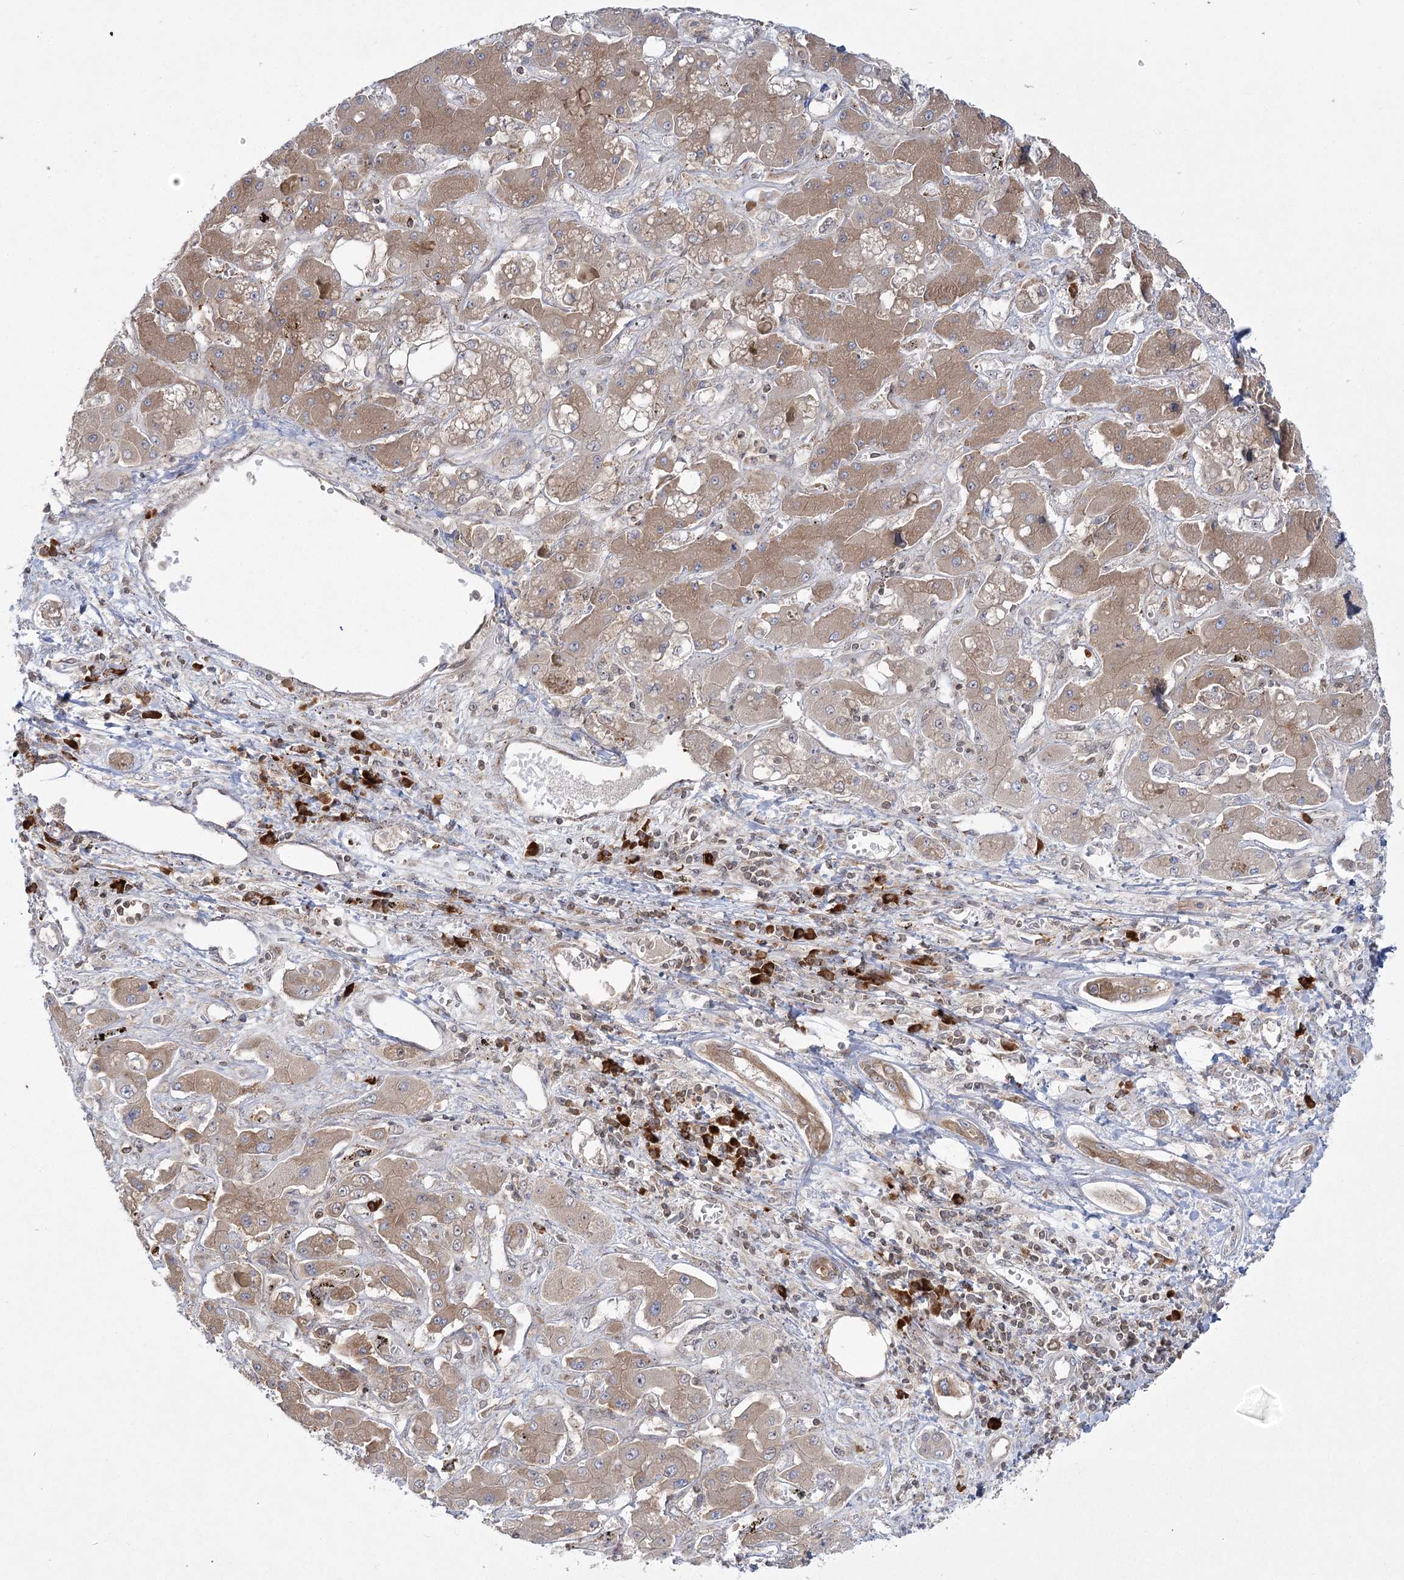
{"staining": {"intensity": "moderate", "quantity": ">75%", "location": "cytoplasmic/membranous"}, "tissue": "liver cancer", "cell_type": "Tumor cells", "image_type": "cancer", "snomed": [{"axis": "morphology", "description": "Cholangiocarcinoma"}, {"axis": "topography", "description": "Liver"}], "caption": "Human liver cancer stained for a protein (brown) reveals moderate cytoplasmic/membranous positive expression in approximately >75% of tumor cells.", "gene": "SYTL1", "patient": {"sex": "male", "age": 67}}